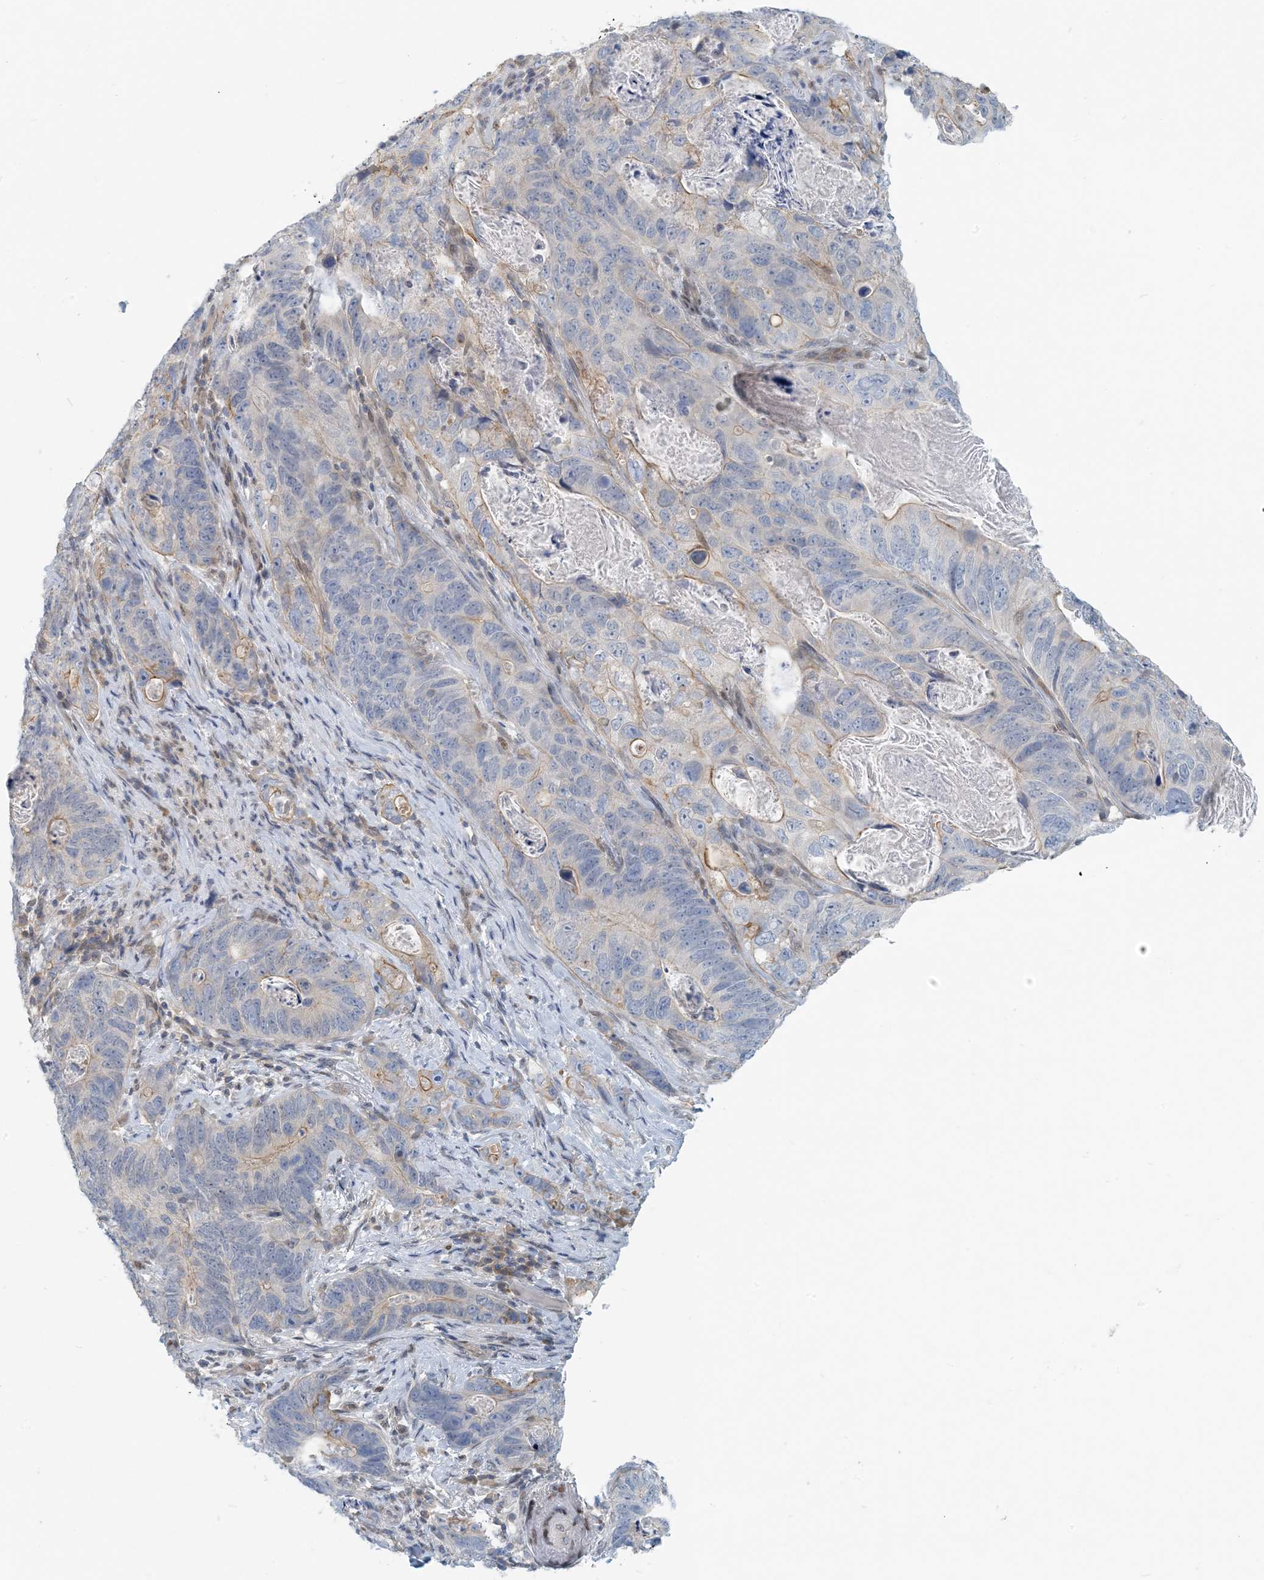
{"staining": {"intensity": "moderate", "quantity": "<25%", "location": "cytoplasmic/membranous"}, "tissue": "stomach cancer", "cell_type": "Tumor cells", "image_type": "cancer", "snomed": [{"axis": "morphology", "description": "Normal tissue, NOS"}, {"axis": "morphology", "description": "Adenocarcinoma, NOS"}, {"axis": "topography", "description": "Stomach"}], "caption": "Immunohistochemical staining of stomach cancer reveals low levels of moderate cytoplasmic/membranous positivity in approximately <25% of tumor cells. (DAB IHC, brown staining for protein, blue staining for nuclei).", "gene": "ZC3H12A", "patient": {"sex": "female", "age": 89}}